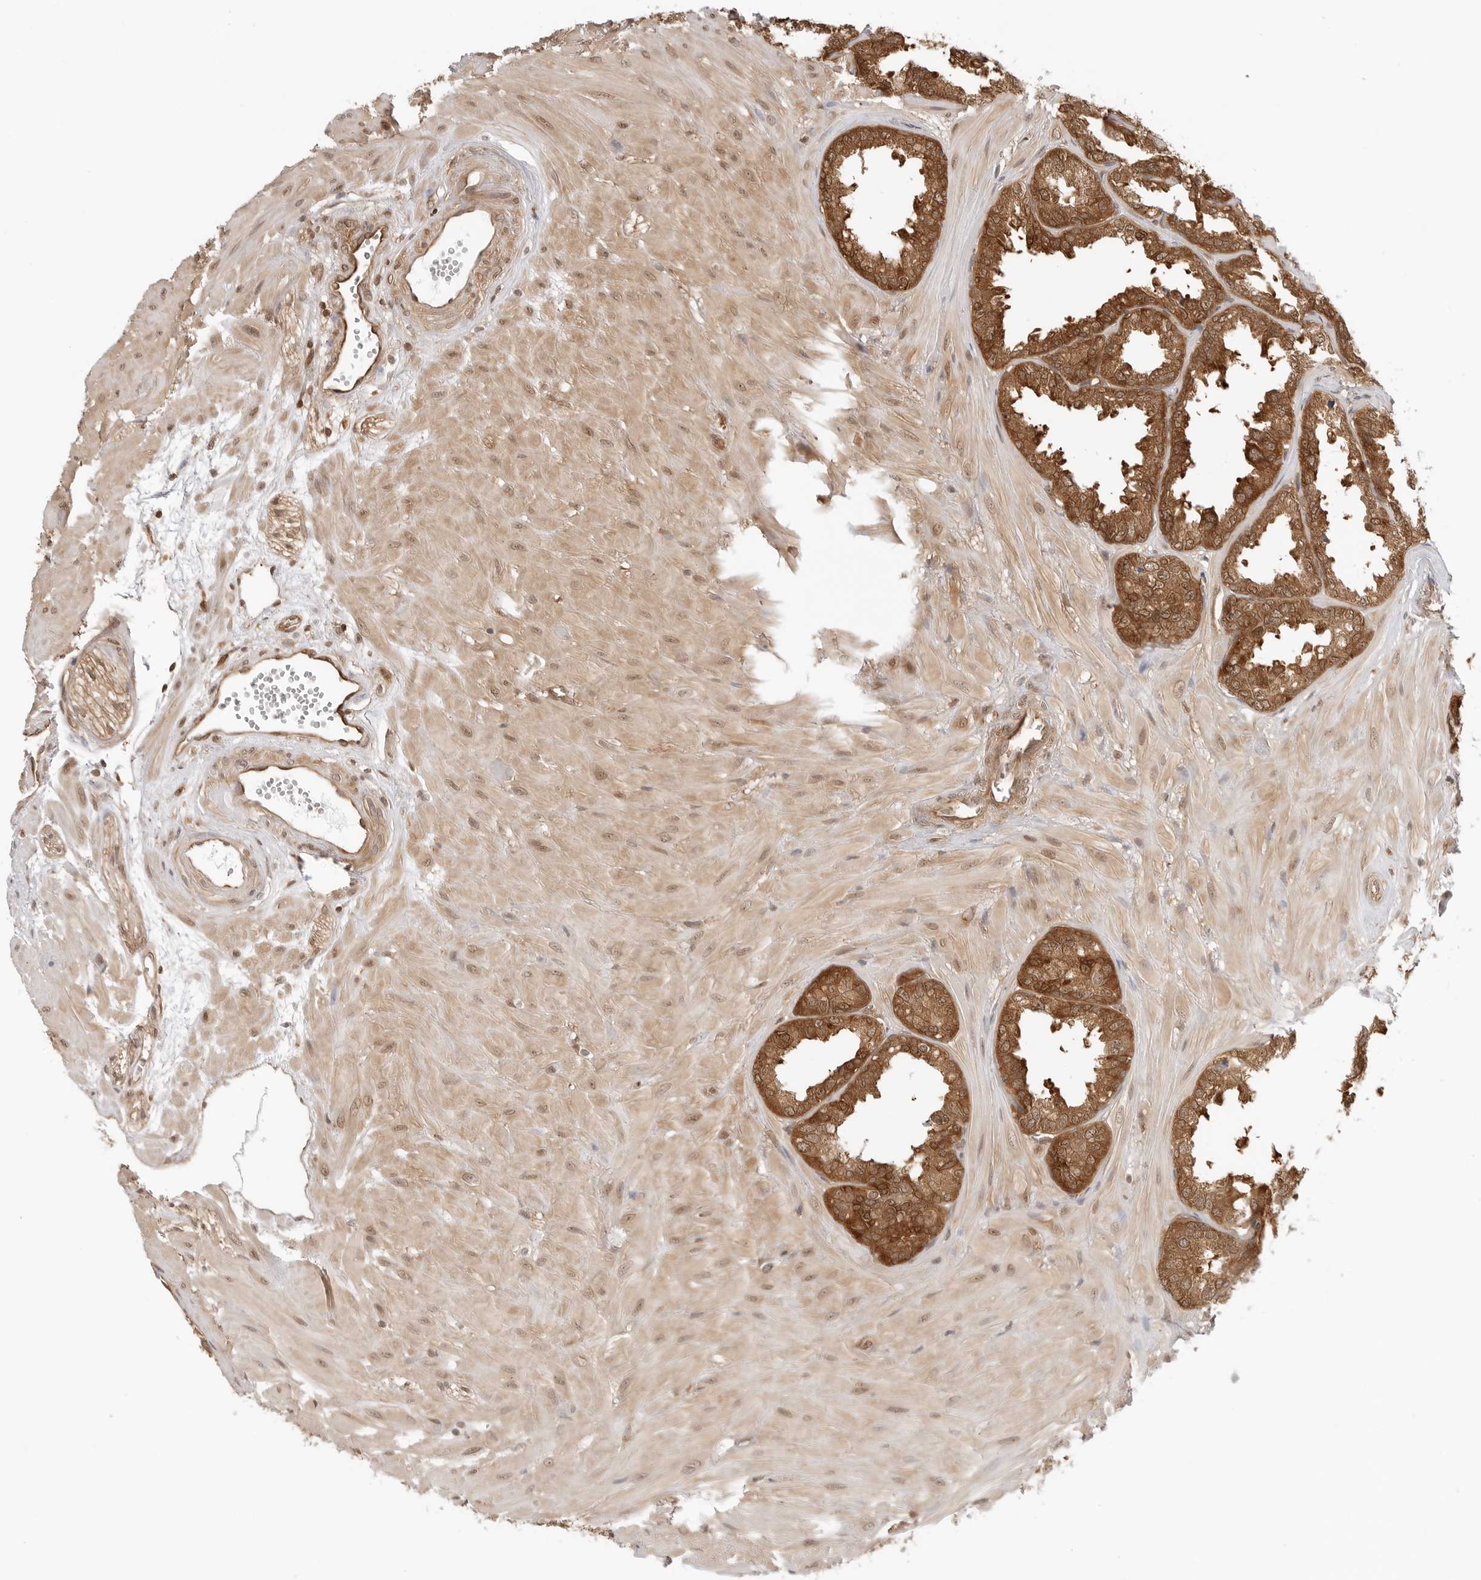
{"staining": {"intensity": "strong", "quantity": ">75%", "location": "cytoplasmic/membranous"}, "tissue": "seminal vesicle", "cell_type": "Glandular cells", "image_type": "normal", "snomed": [{"axis": "morphology", "description": "Normal tissue, NOS"}, {"axis": "topography", "description": "Prostate"}, {"axis": "topography", "description": "Seminal veicle"}], "caption": "A histopathology image of seminal vesicle stained for a protein demonstrates strong cytoplasmic/membranous brown staining in glandular cells. Using DAB (brown) and hematoxylin (blue) stains, captured at high magnification using brightfield microscopy.", "gene": "NUDC", "patient": {"sex": "male", "age": 51}}